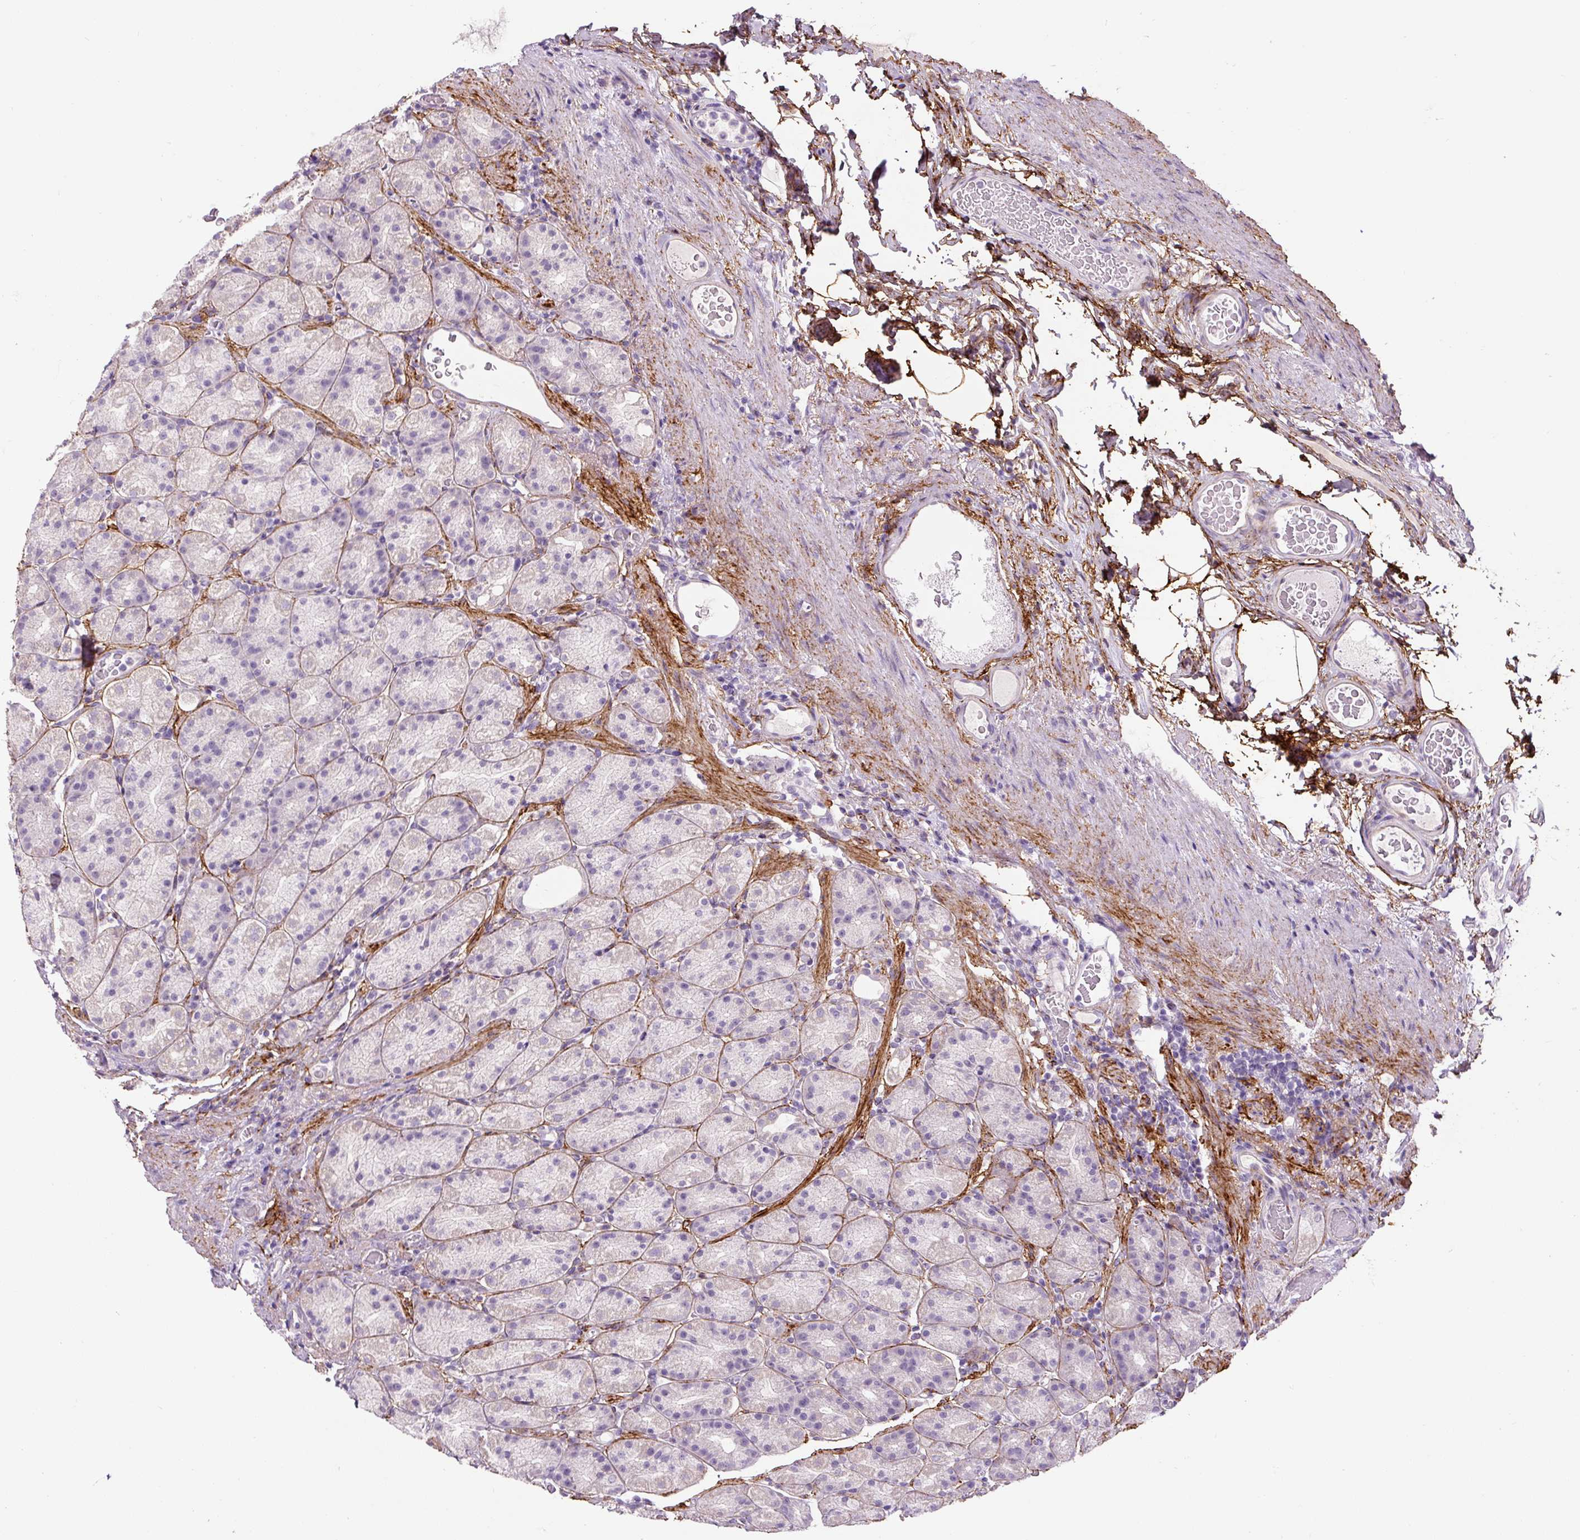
{"staining": {"intensity": "negative", "quantity": "none", "location": "none"}, "tissue": "stomach", "cell_type": "Glandular cells", "image_type": "normal", "snomed": [{"axis": "morphology", "description": "Normal tissue, NOS"}, {"axis": "topography", "description": "Stomach, upper"}, {"axis": "topography", "description": "Stomach"}], "caption": "IHC image of unremarkable human stomach stained for a protein (brown), which shows no staining in glandular cells.", "gene": "FBN1", "patient": {"sex": "male", "age": 68}}